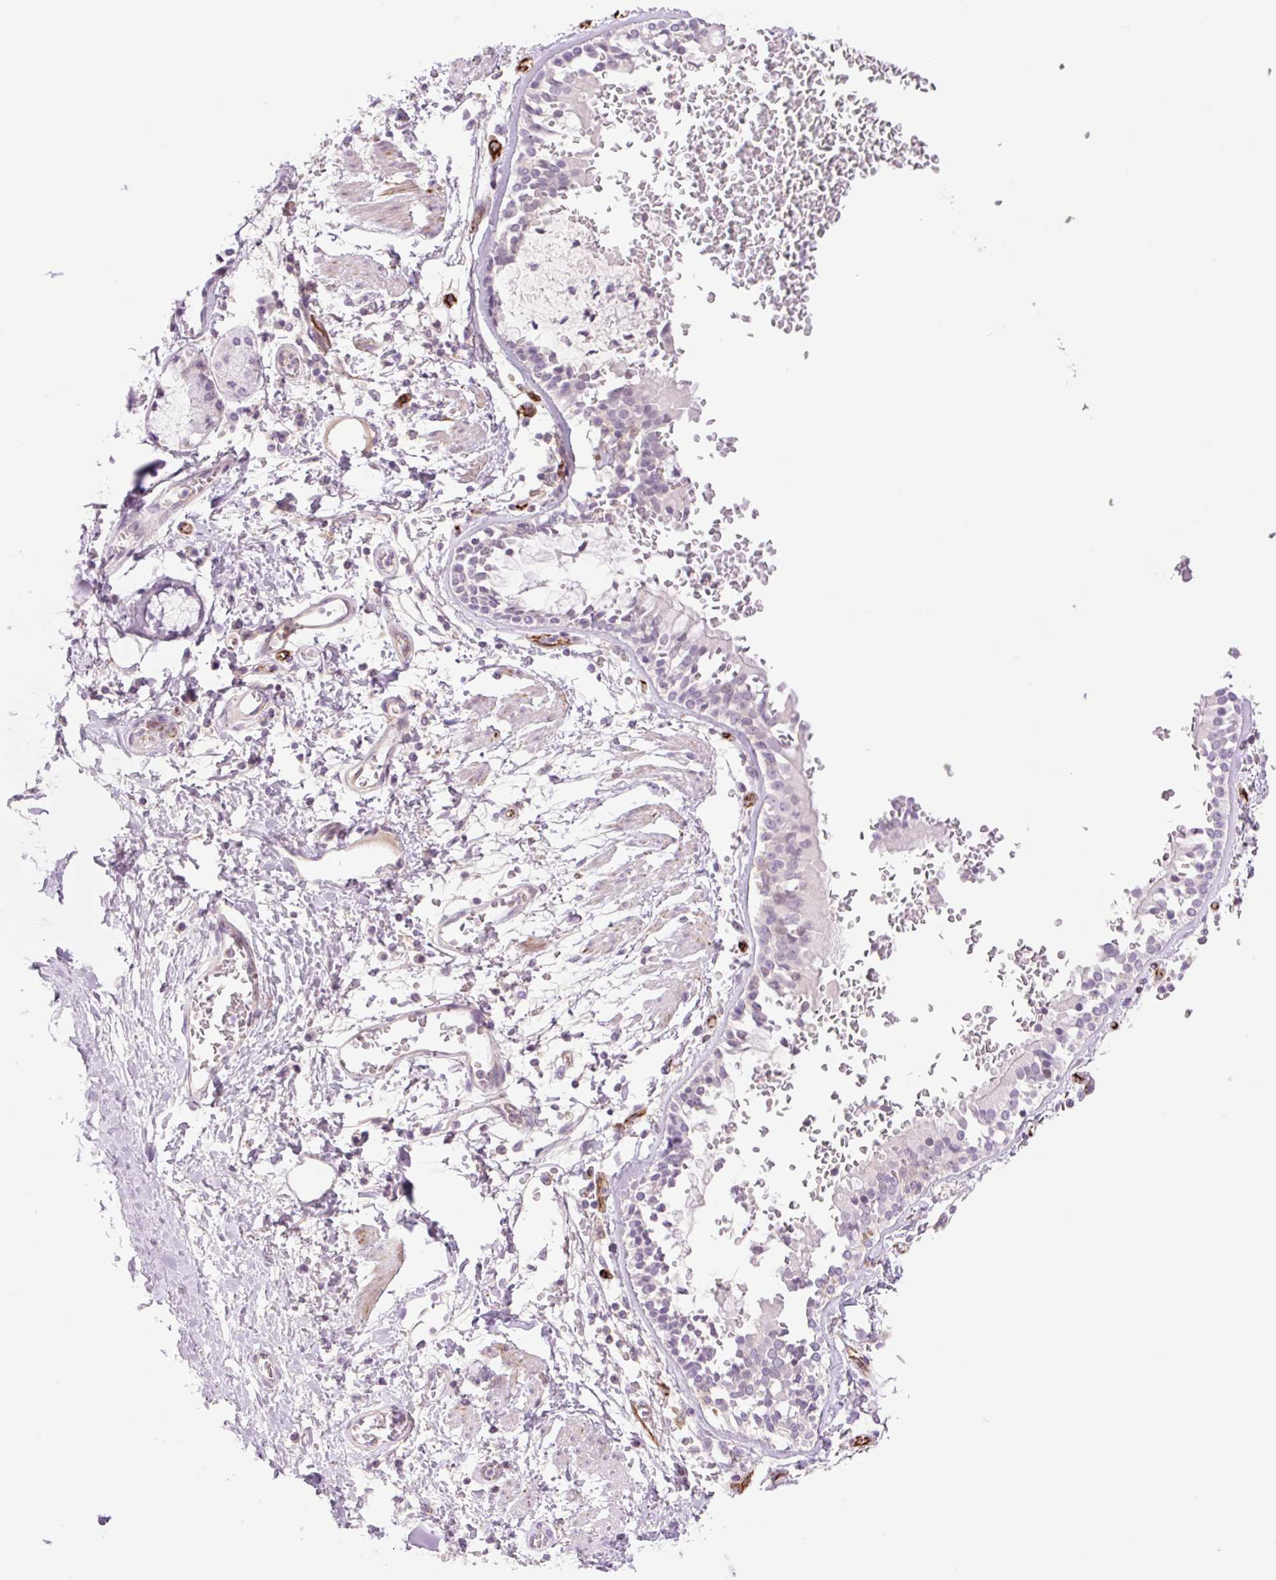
{"staining": {"intensity": "negative", "quantity": "none", "location": "none"}, "tissue": "soft tissue", "cell_type": "Chondrocytes", "image_type": "normal", "snomed": [{"axis": "morphology", "description": "Normal tissue, NOS"}, {"axis": "morphology", "description": "Degeneration, NOS"}, {"axis": "topography", "description": "Cartilage tissue"}, {"axis": "topography", "description": "Lung"}], "caption": "IHC photomicrograph of unremarkable soft tissue stained for a protein (brown), which exhibits no positivity in chondrocytes.", "gene": "ZFYVE21", "patient": {"sex": "female", "age": 61}}